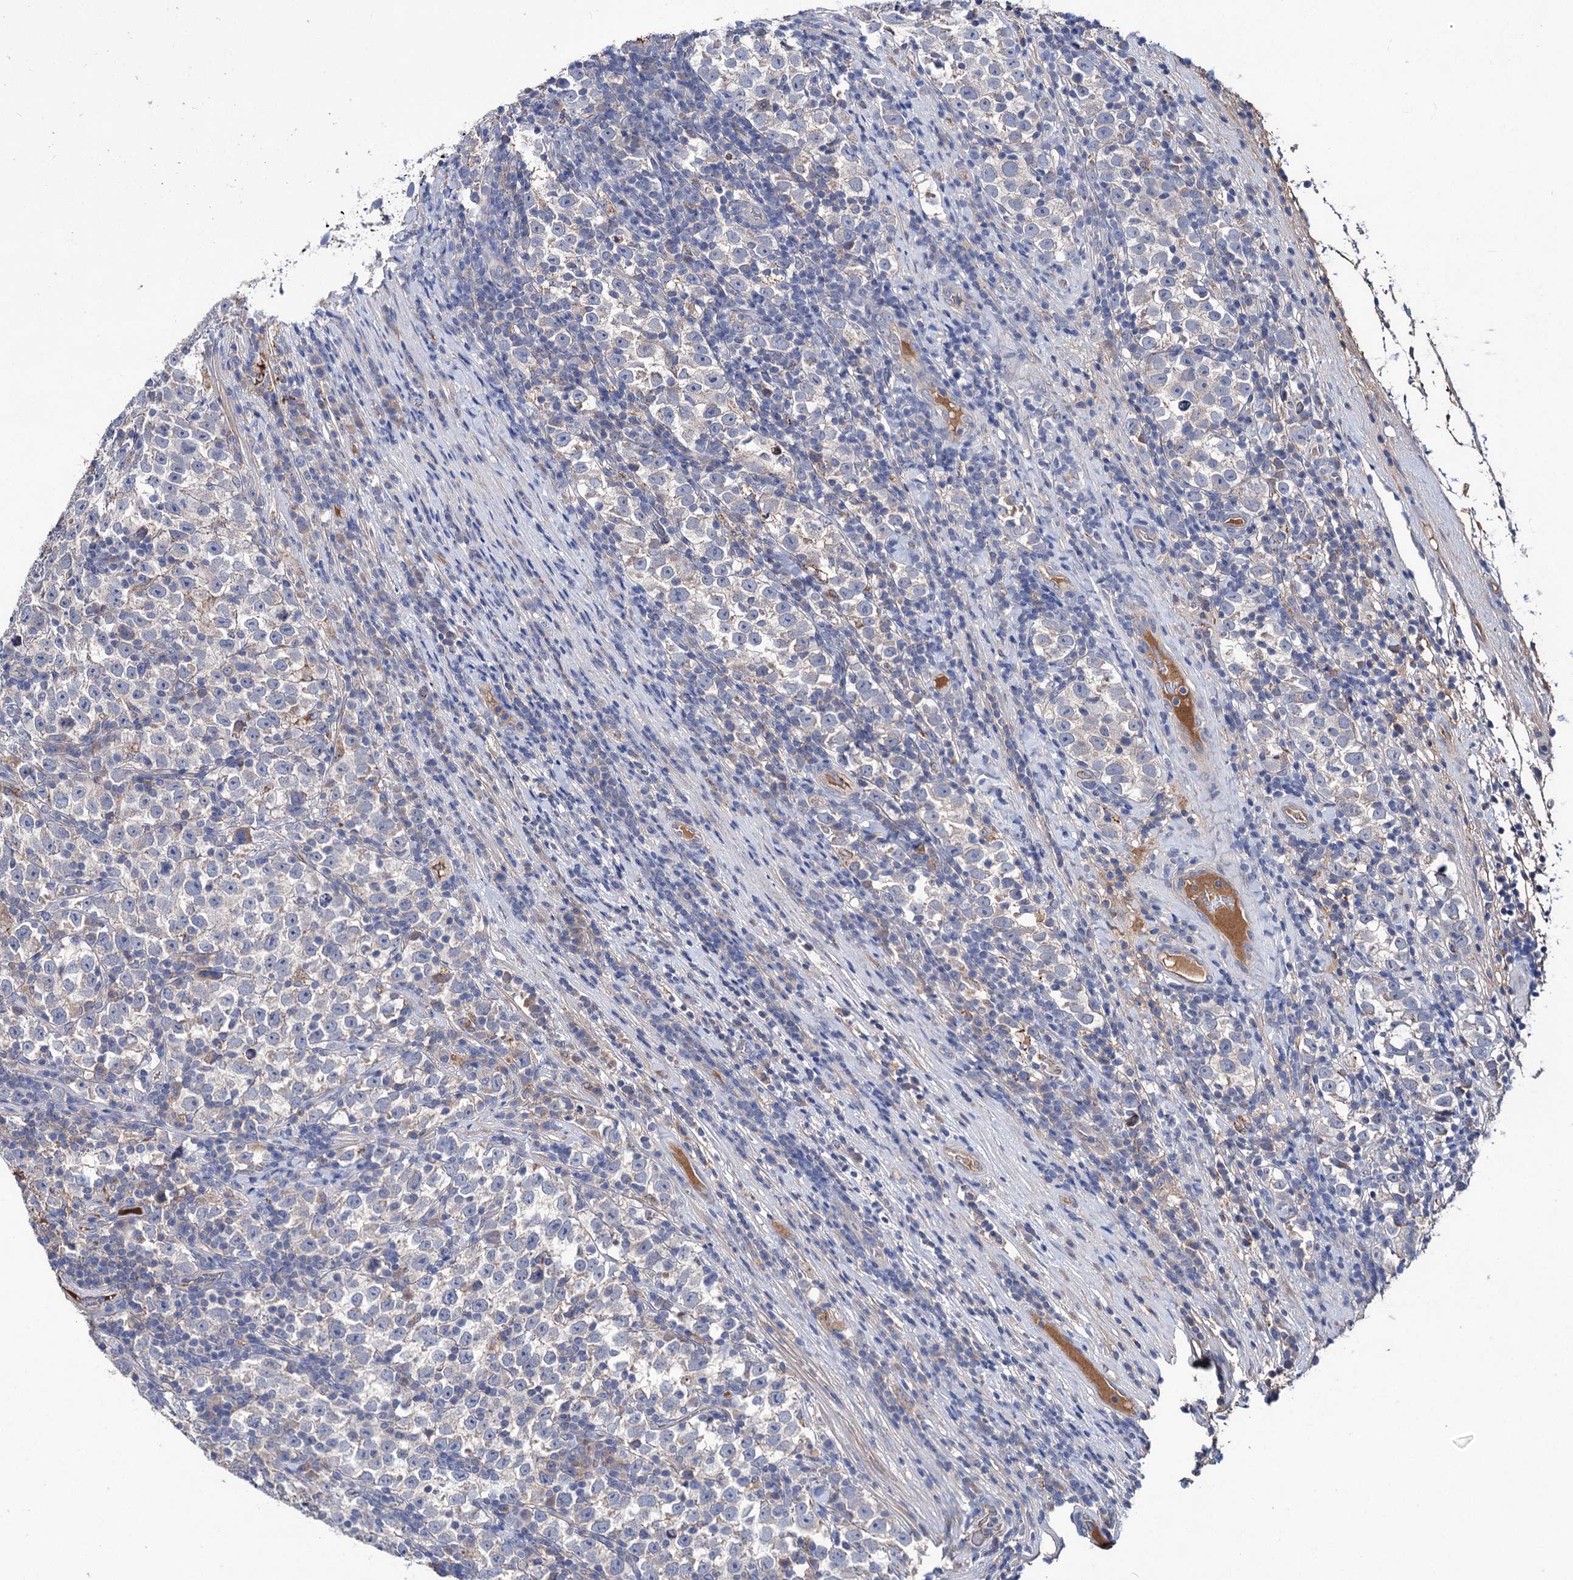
{"staining": {"intensity": "negative", "quantity": "none", "location": "none"}, "tissue": "testis cancer", "cell_type": "Tumor cells", "image_type": "cancer", "snomed": [{"axis": "morphology", "description": "Normal tissue, NOS"}, {"axis": "morphology", "description": "Seminoma, NOS"}, {"axis": "topography", "description": "Testis"}], "caption": "Protein analysis of testis cancer reveals no significant expression in tumor cells. The staining is performed using DAB brown chromogen with nuclei counter-stained in using hematoxylin.", "gene": "PPP1R32", "patient": {"sex": "male", "age": 43}}